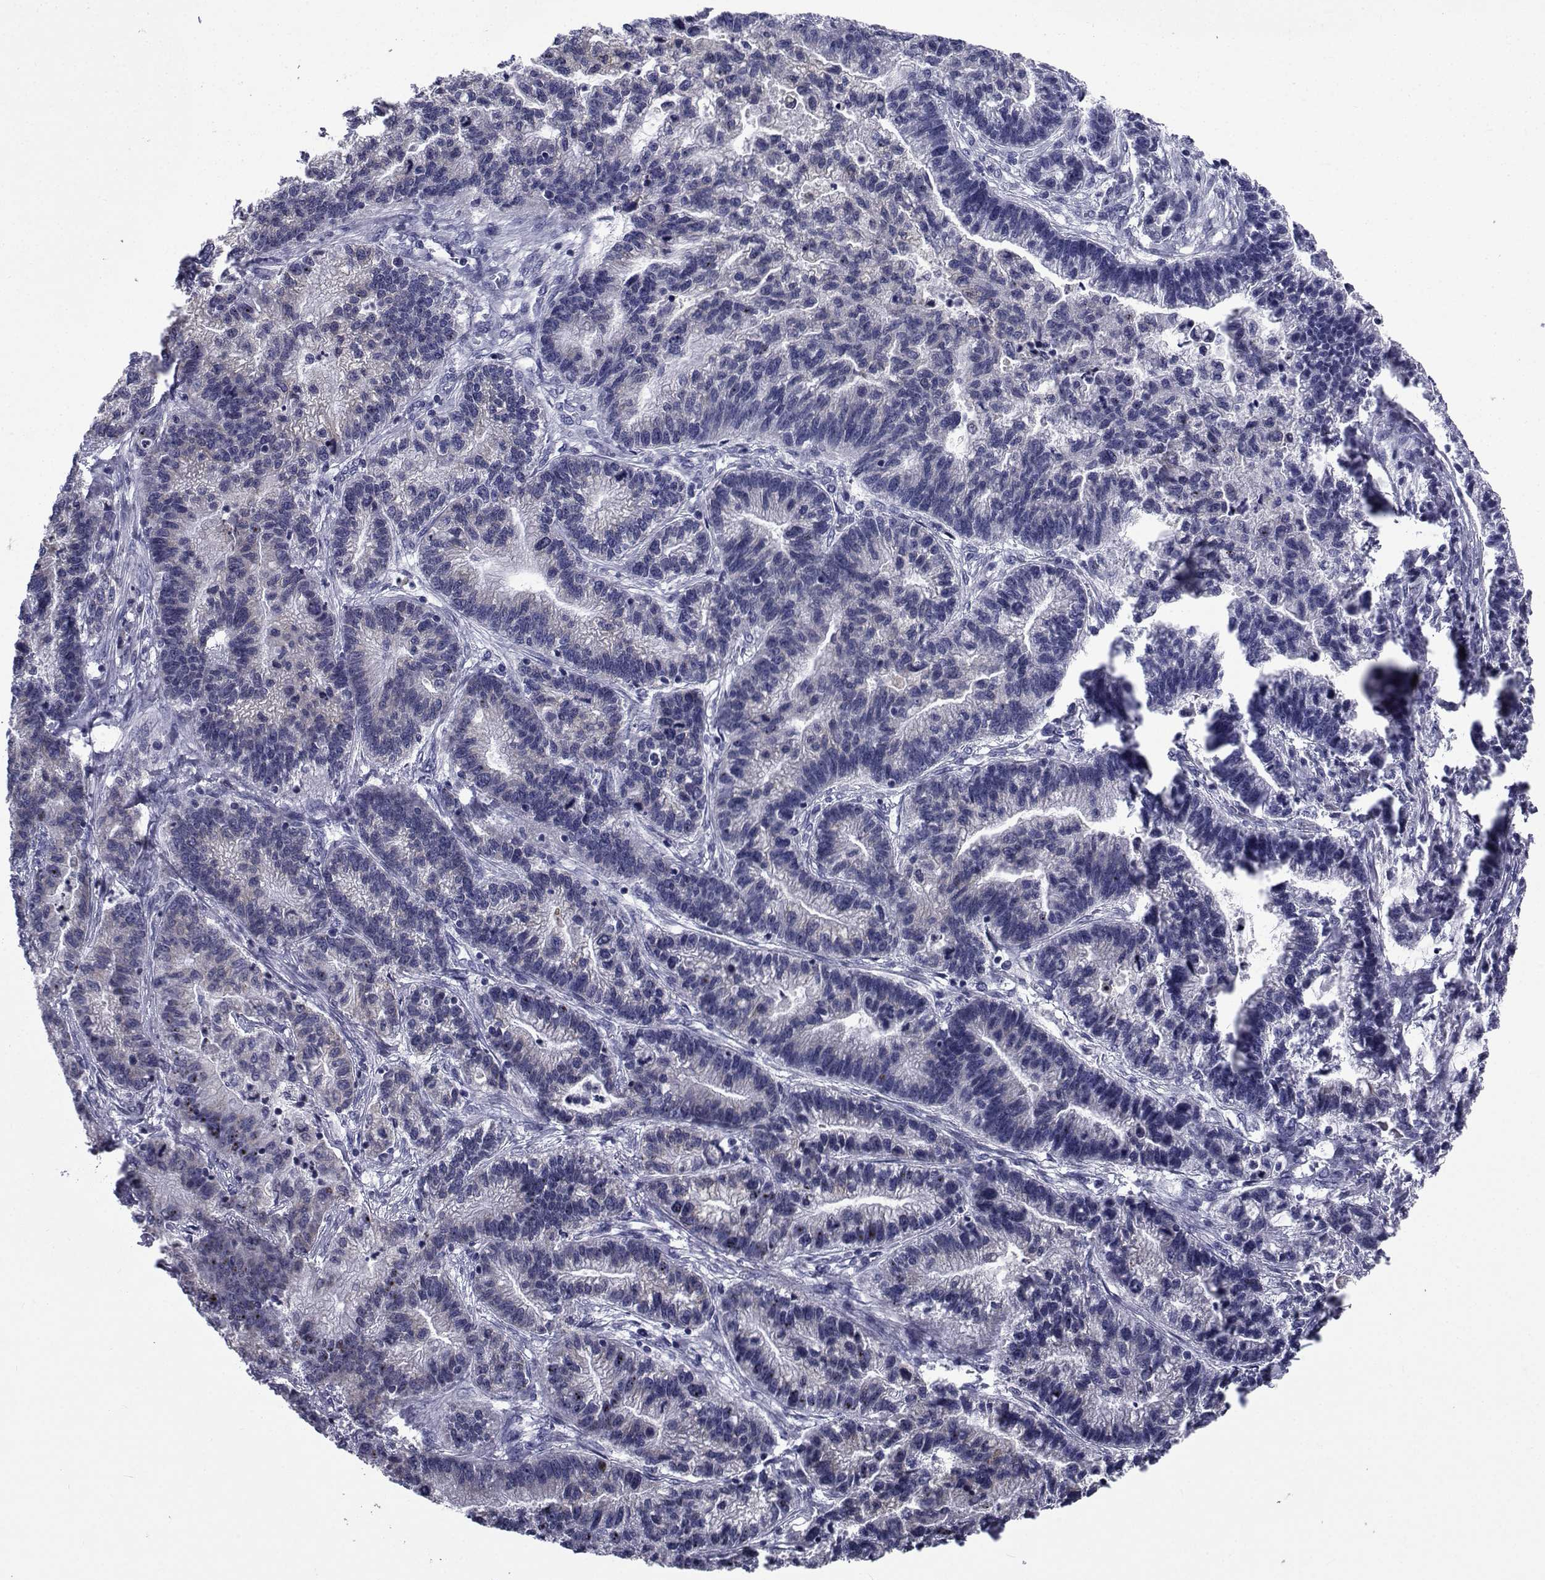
{"staining": {"intensity": "negative", "quantity": "none", "location": "none"}, "tissue": "stomach cancer", "cell_type": "Tumor cells", "image_type": "cancer", "snomed": [{"axis": "morphology", "description": "Adenocarcinoma, NOS"}, {"axis": "topography", "description": "Stomach"}], "caption": "This photomicrograph is of stomach adenocarcinoma stained with immunohistochemistry to label a protein in brown with the nuclei are counter-stained blue. There is no positivity in tumor cells.", "gene": "ROPN1", "patient": {"sex": "male", "age": 83}}